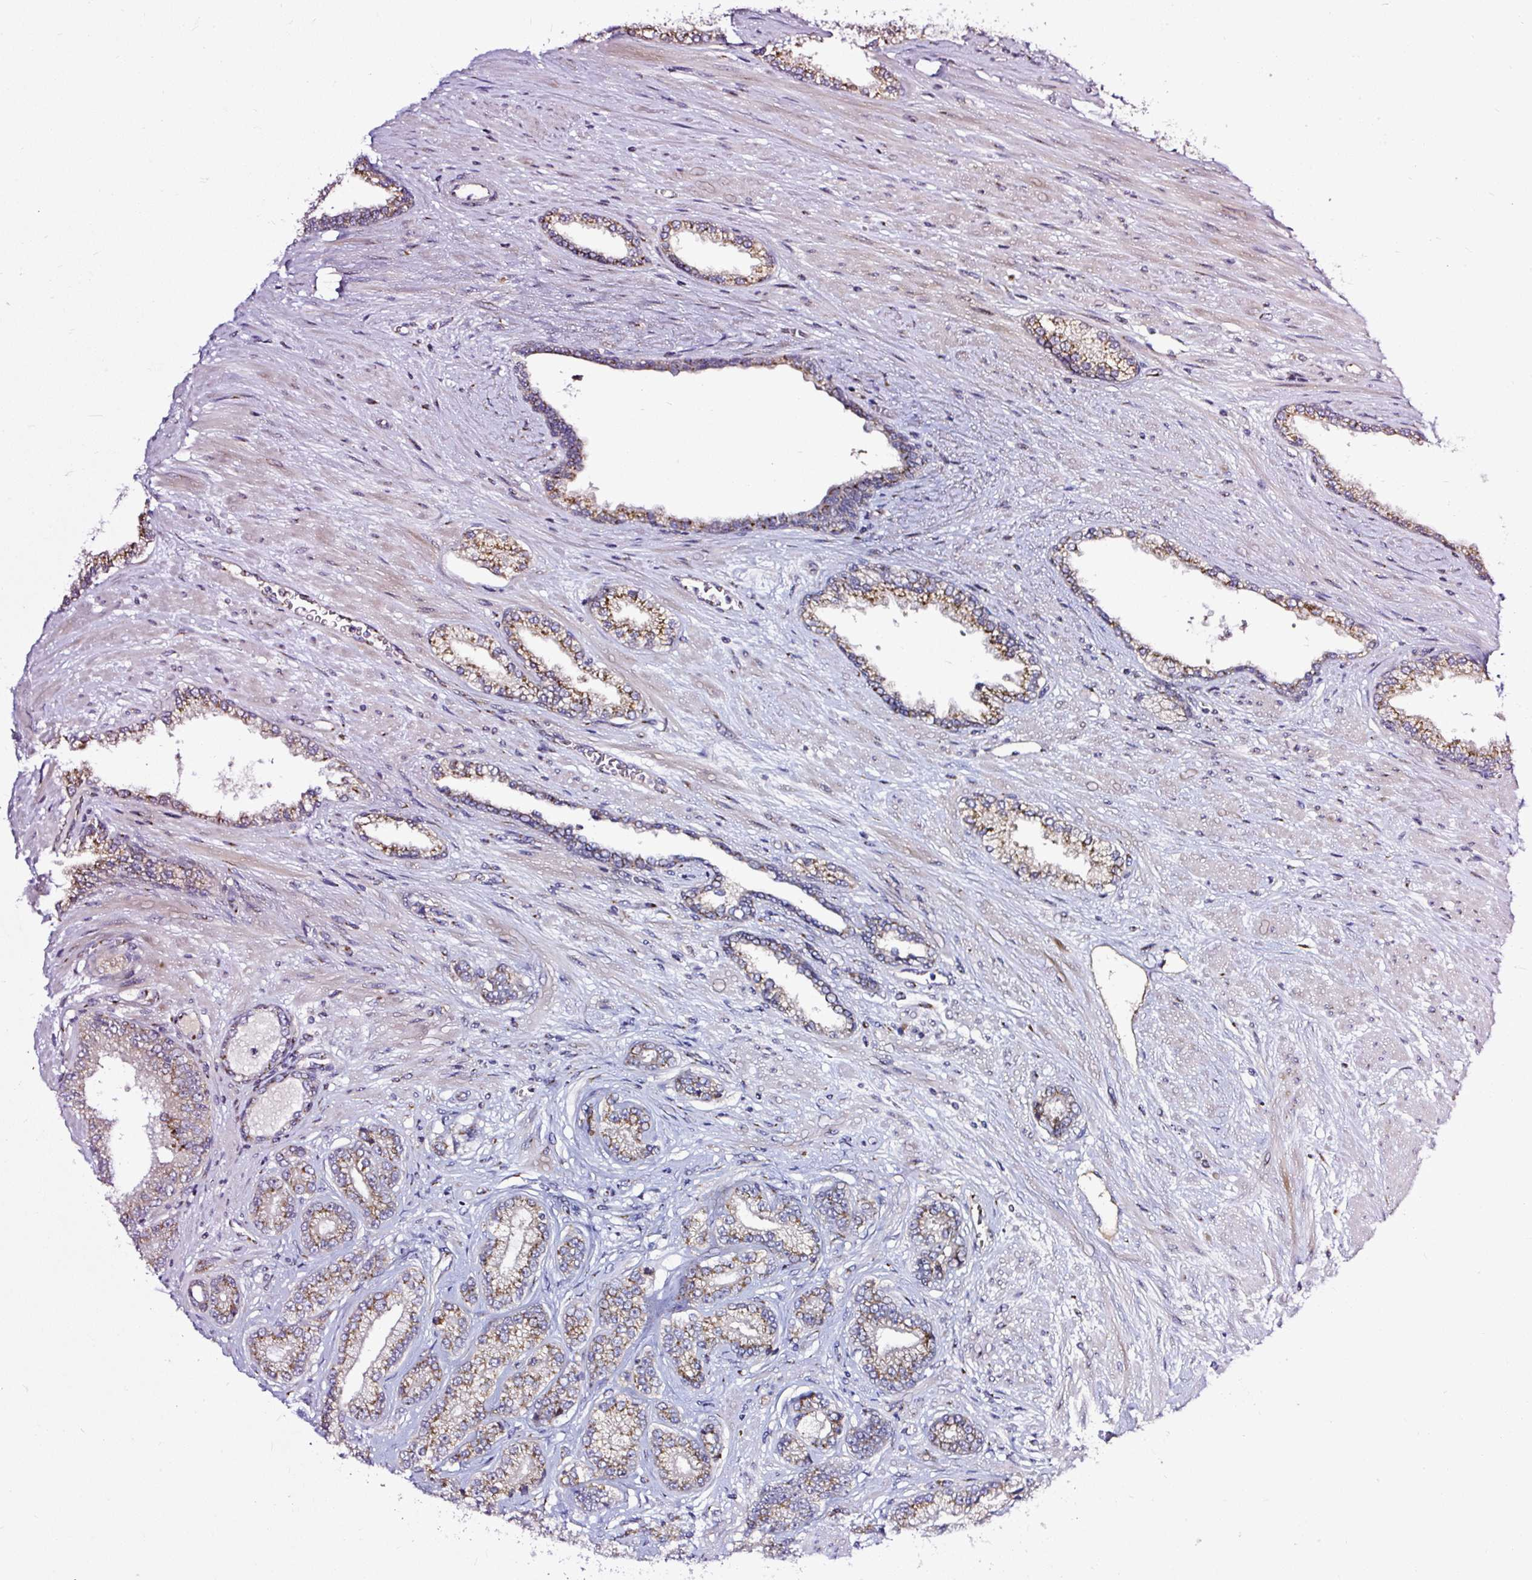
{"staining": {"intensity": "moderate", "quantity": ">75%", "location": "cytoplasmic/membranous"}, "tissue": "prostate cancer", "cell_type": "Tumor cells", "image_type": "cancer", "snomed": [{"axis": "morphology", "description": "Adenocarcinoma, Low grade"}, {"axis": "topography", "description": "Prostate"}], "caption": "Immunohistochemical staining of human adenocarcinoma (low-grade) (prostate) demonstrates moderate cytoplasmic/membranous protein expression in approximately >75% of tumor cells.", "gene": "MSMP", "patient": {"sex": "male", "age": 61}}